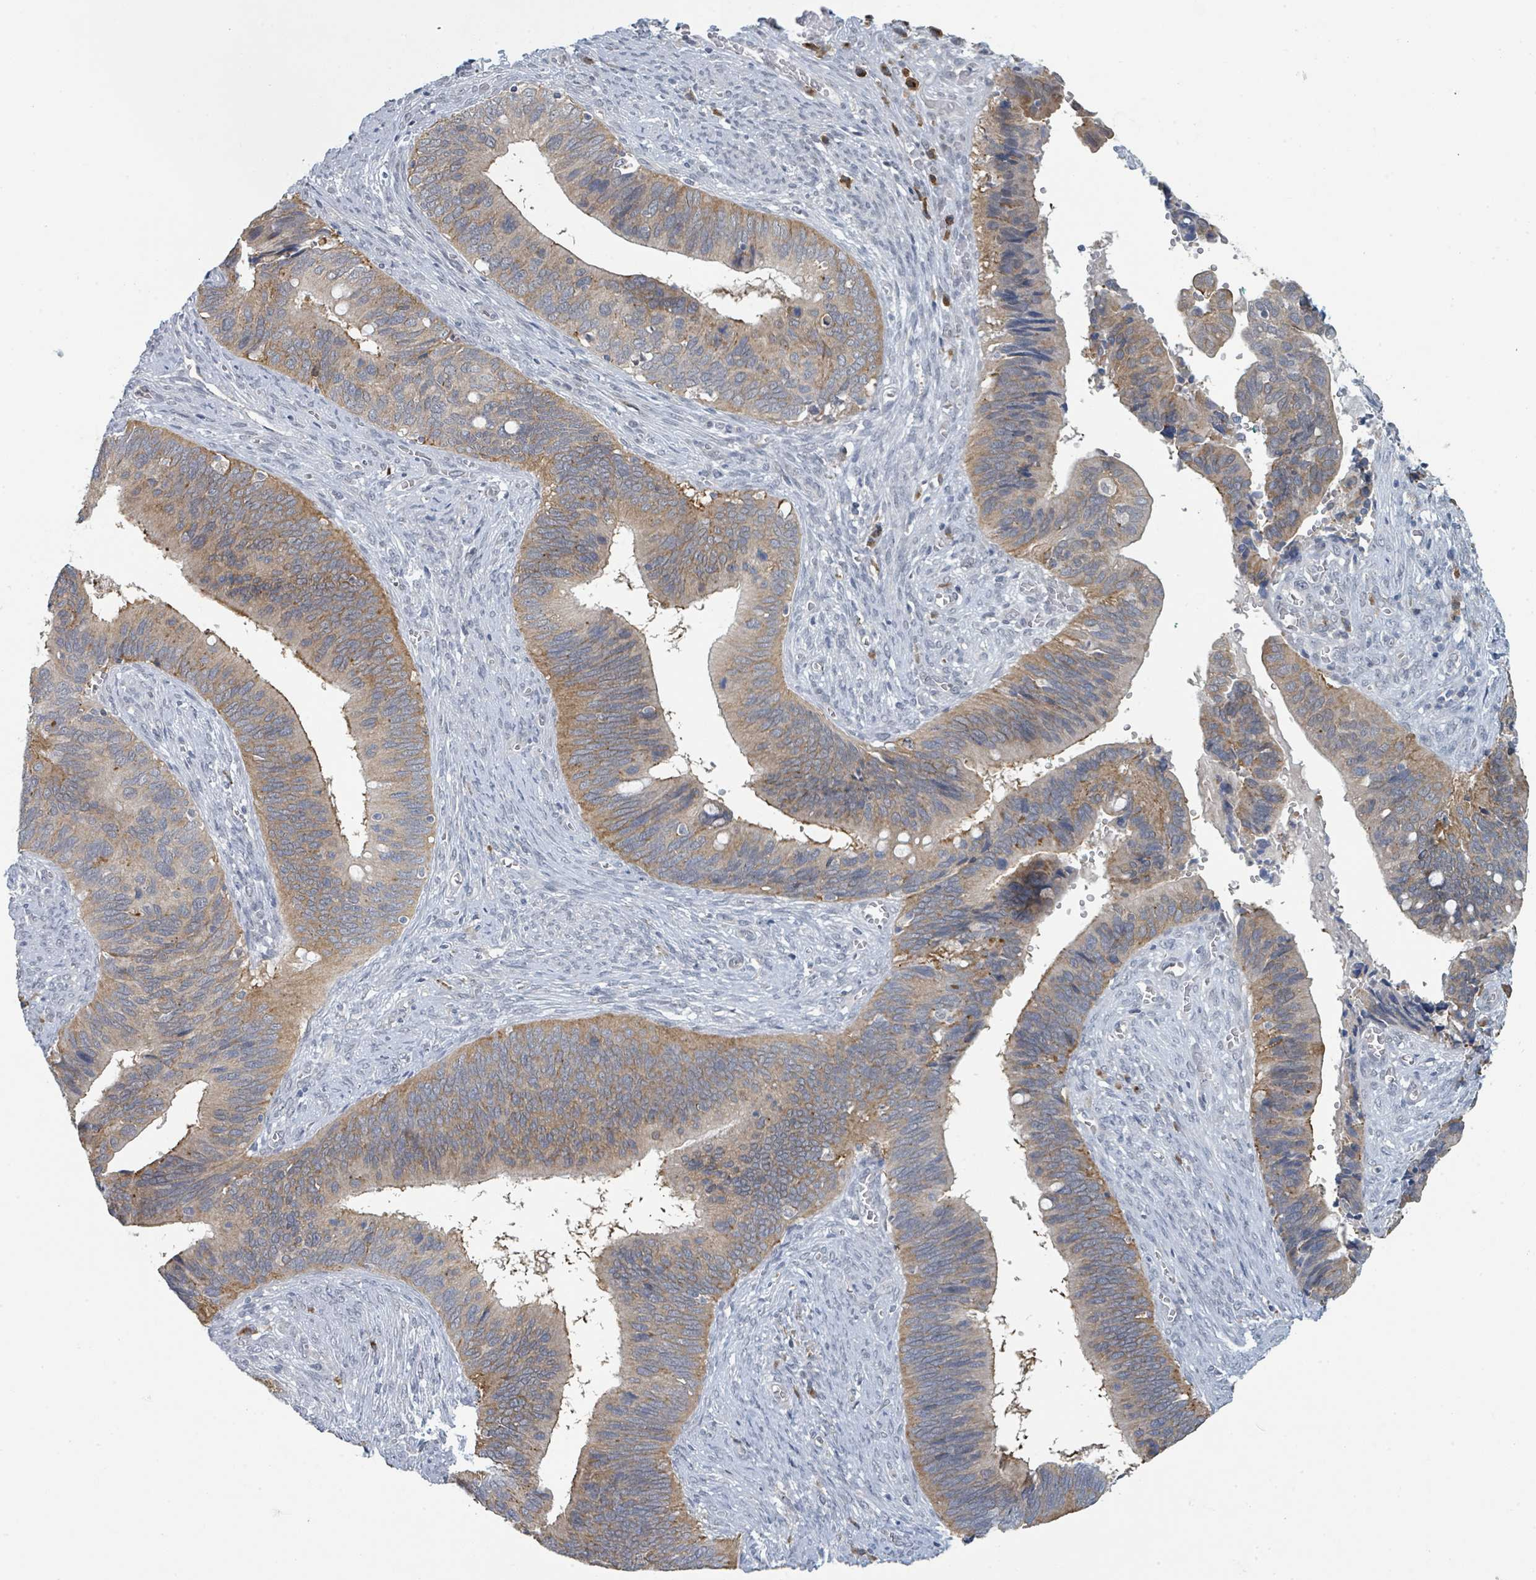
{"staining": {"intensity": "moderate", "quantity": "25%-75%", "location": "cytoplasmic/membranous"}, "tissue": "cervical cancer", "cell_type": "Tumor cells", "image_type": "cancer", "snomed": [{"axis": "morphology", "description": "Adenocarcinoma, NOS"}, {"axis": "topography", "description": "Cervix"}], "caption": "A brown stain shows moderate cytoplasmic/membranous staining of a protein in cervical adenocarcinoma tumor cells. The staining was performed using DAB to visualize the protein expression in brown, while the nuclei were stained in blue with hematoxylin (Magnification: 20x).", "gene": "ANKRD55", "patient": {"sex": "female", "age": 42}}